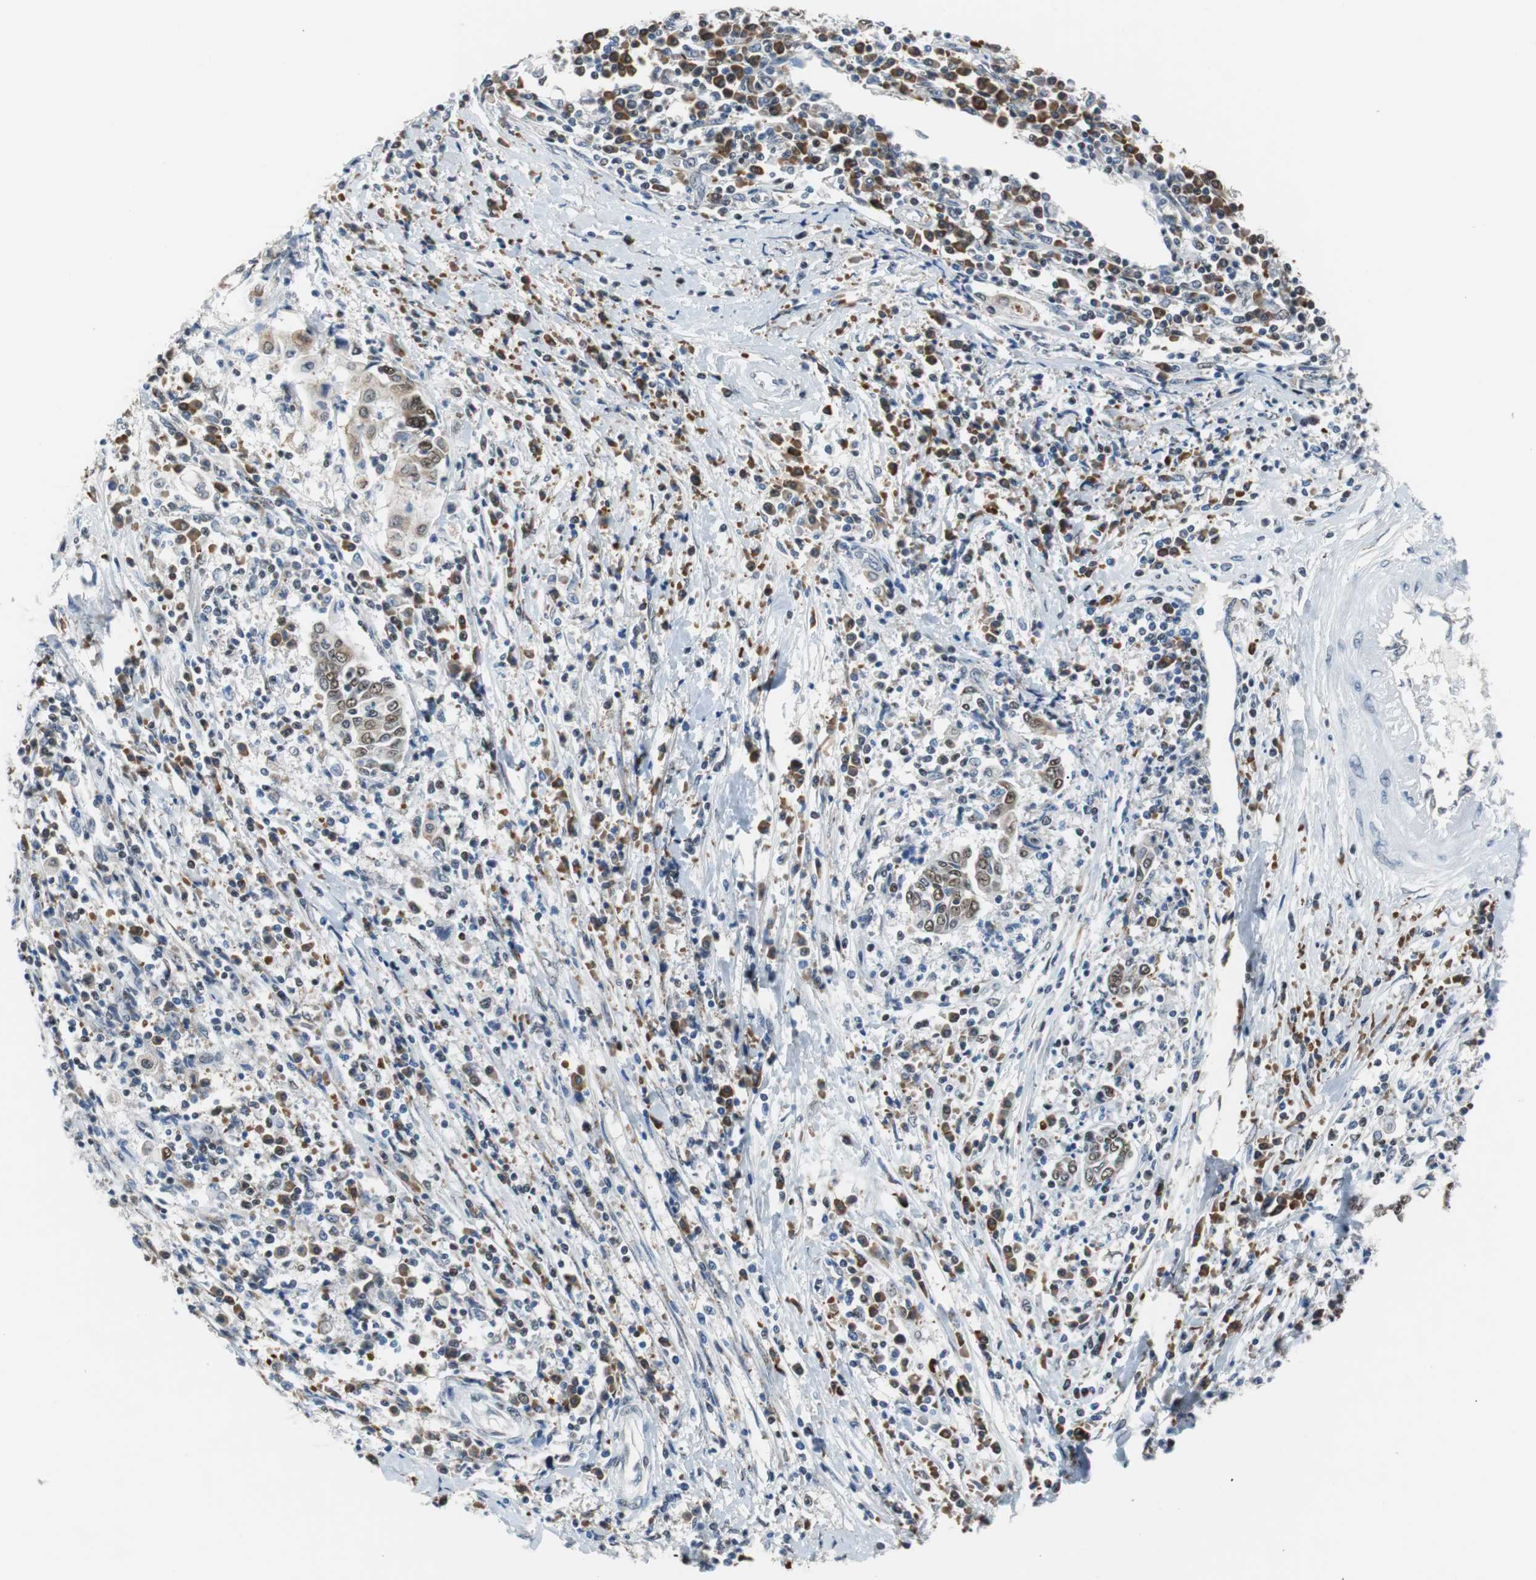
{"staining": {"intensity": "moderate", "quantity": "25%-75%", "location": "nuclear"}, "tissue": "cervical cancer", "cell_type": "Tumor cells", "image_type": "cancer", "snomed": [{"axis": "morphology", "description": "Squamous cell carcinoma, NOS"}, {"axis": "topography", "description": "Cervix"}], "caption": "Squamous cell carcinoma (cervical) stained with DAB (3,3'-diaminobenzidine) immunohistochemistry reveals medium levels of moderate nuclear expression in about 25%-75% of tumor cells. The protein of interest is stained brown, and the nuclei are stained in blue (DAB IHC with brightfield microscopy, high magnification).", "gene": "USP28", "patient": {"sex": "female", "age": 40}}